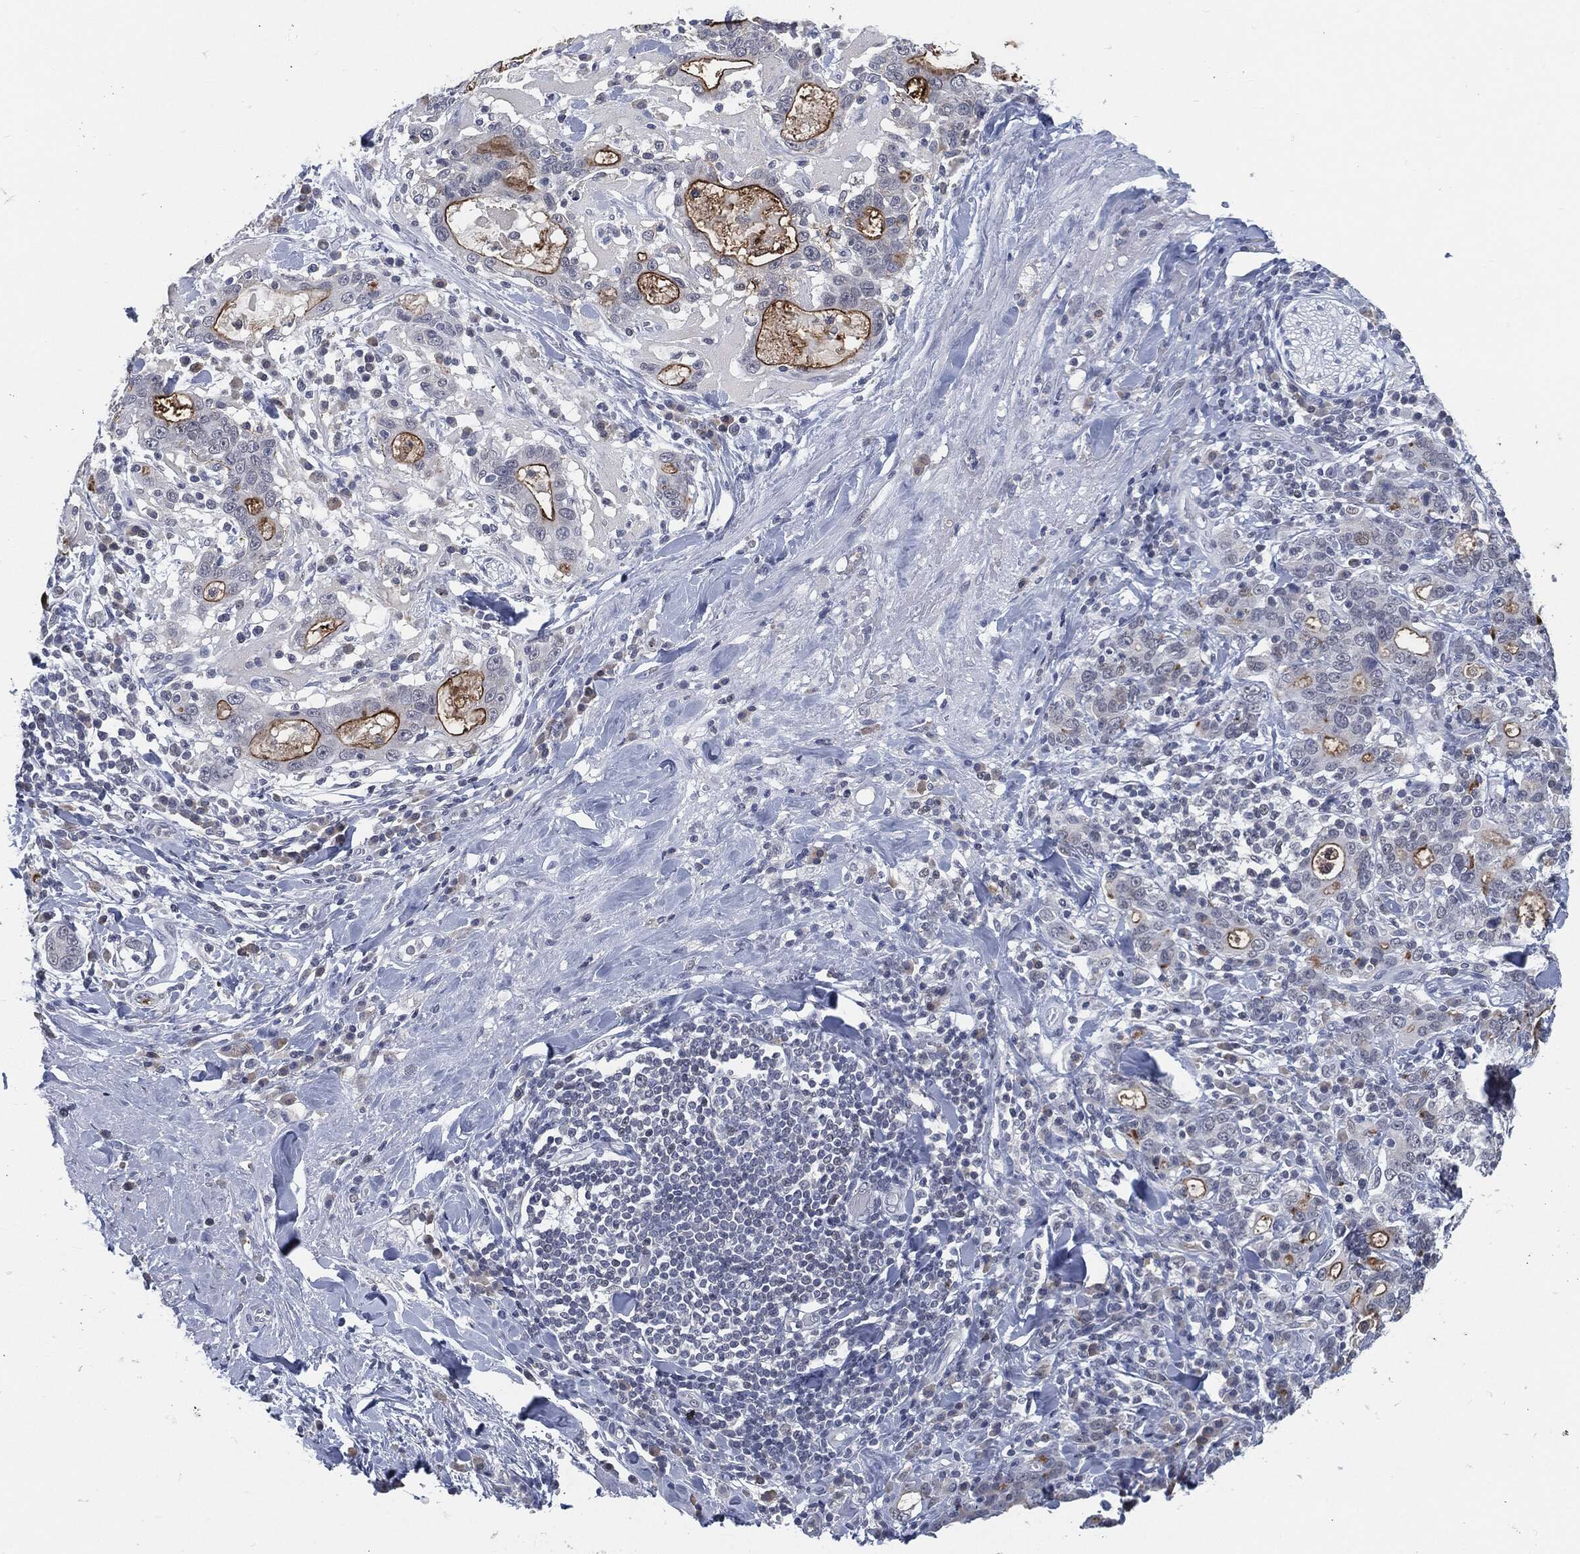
{"staining": {"intensity": "strong", "quantity": "<25%", "location": "cytoplasmic/membranous"}, "tissue": "stomach cancer", "cell_type": "Tumor cells", "image_type": "cancer", "snomed": [{"axis": "morphology", "description": "Adenocarcinoma, NOS"}, {"axis": "topography", "description": "Stomach"}], "caption": "The histopathology image displays immunohistochemical staining of adenocarcinoma (stomach). There is strong cytoplasmic/membranous staining is present in approximately <25% of tumor cells.", "gene": "PROM1", "patient": {"sex": "male", "age": 79}}